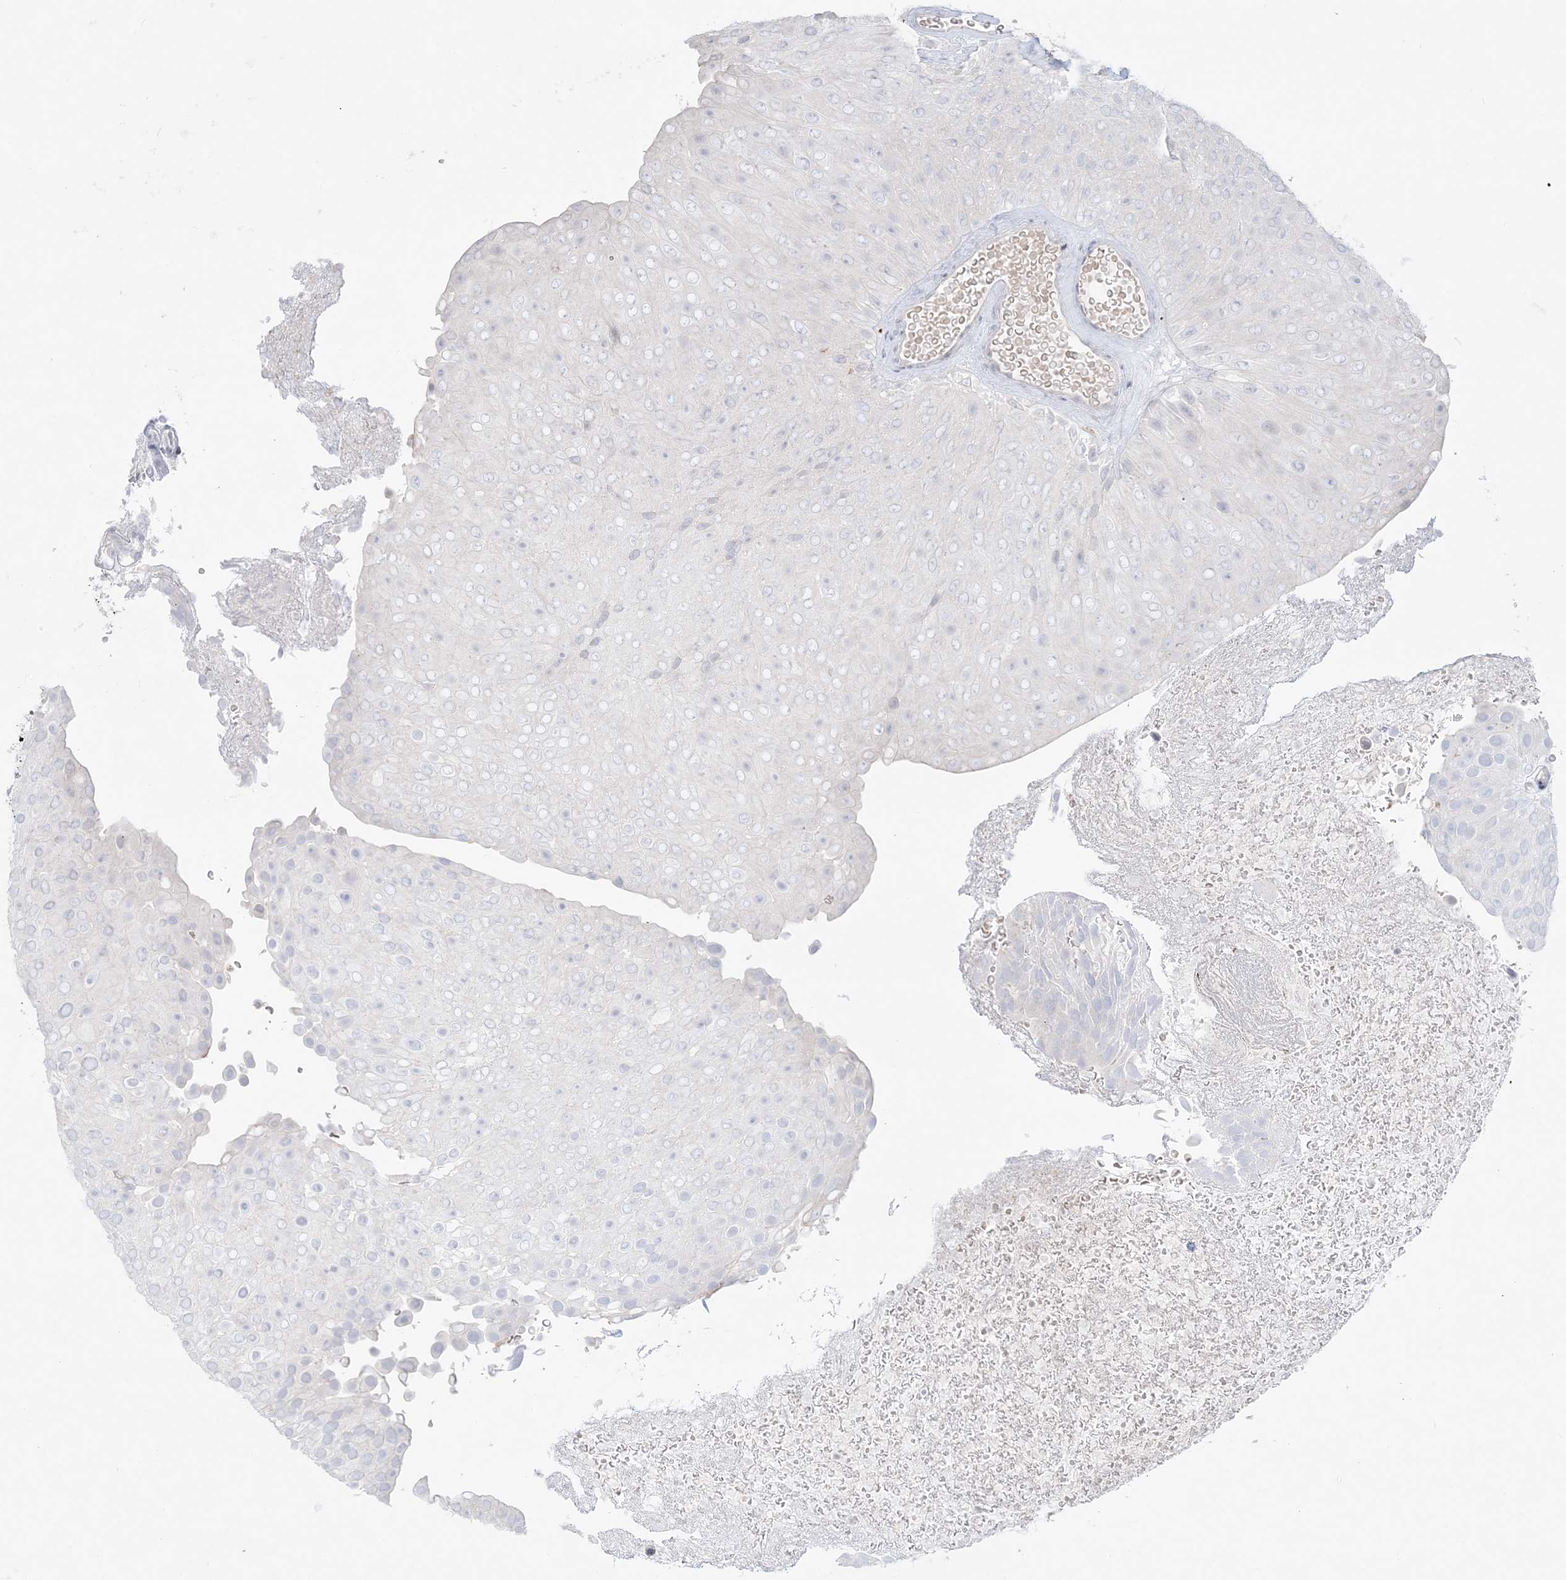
{"staining": {"intensity": "negative", "quantity": "none", "location": "none"}, "tissue": "urothelial cancer", "cell_type": "Tumor cells", "image_type": "cancer", "snomed": [{"axis": "morphology", "description": "Urothelial carcinoma, Low grade"}, {"axis": "topography", "description": "Urinary bladder"}], "caption": "High magnification brightfield microscopy of urothelial cancer stained with DAB (3,3'-diaminobenzidine) (brown) and counterstained with hematoxylin (blue): tumor cells show no significant expression.", "gene": "SH3BP4", "patient": {"sex": "male", "age": 78}}